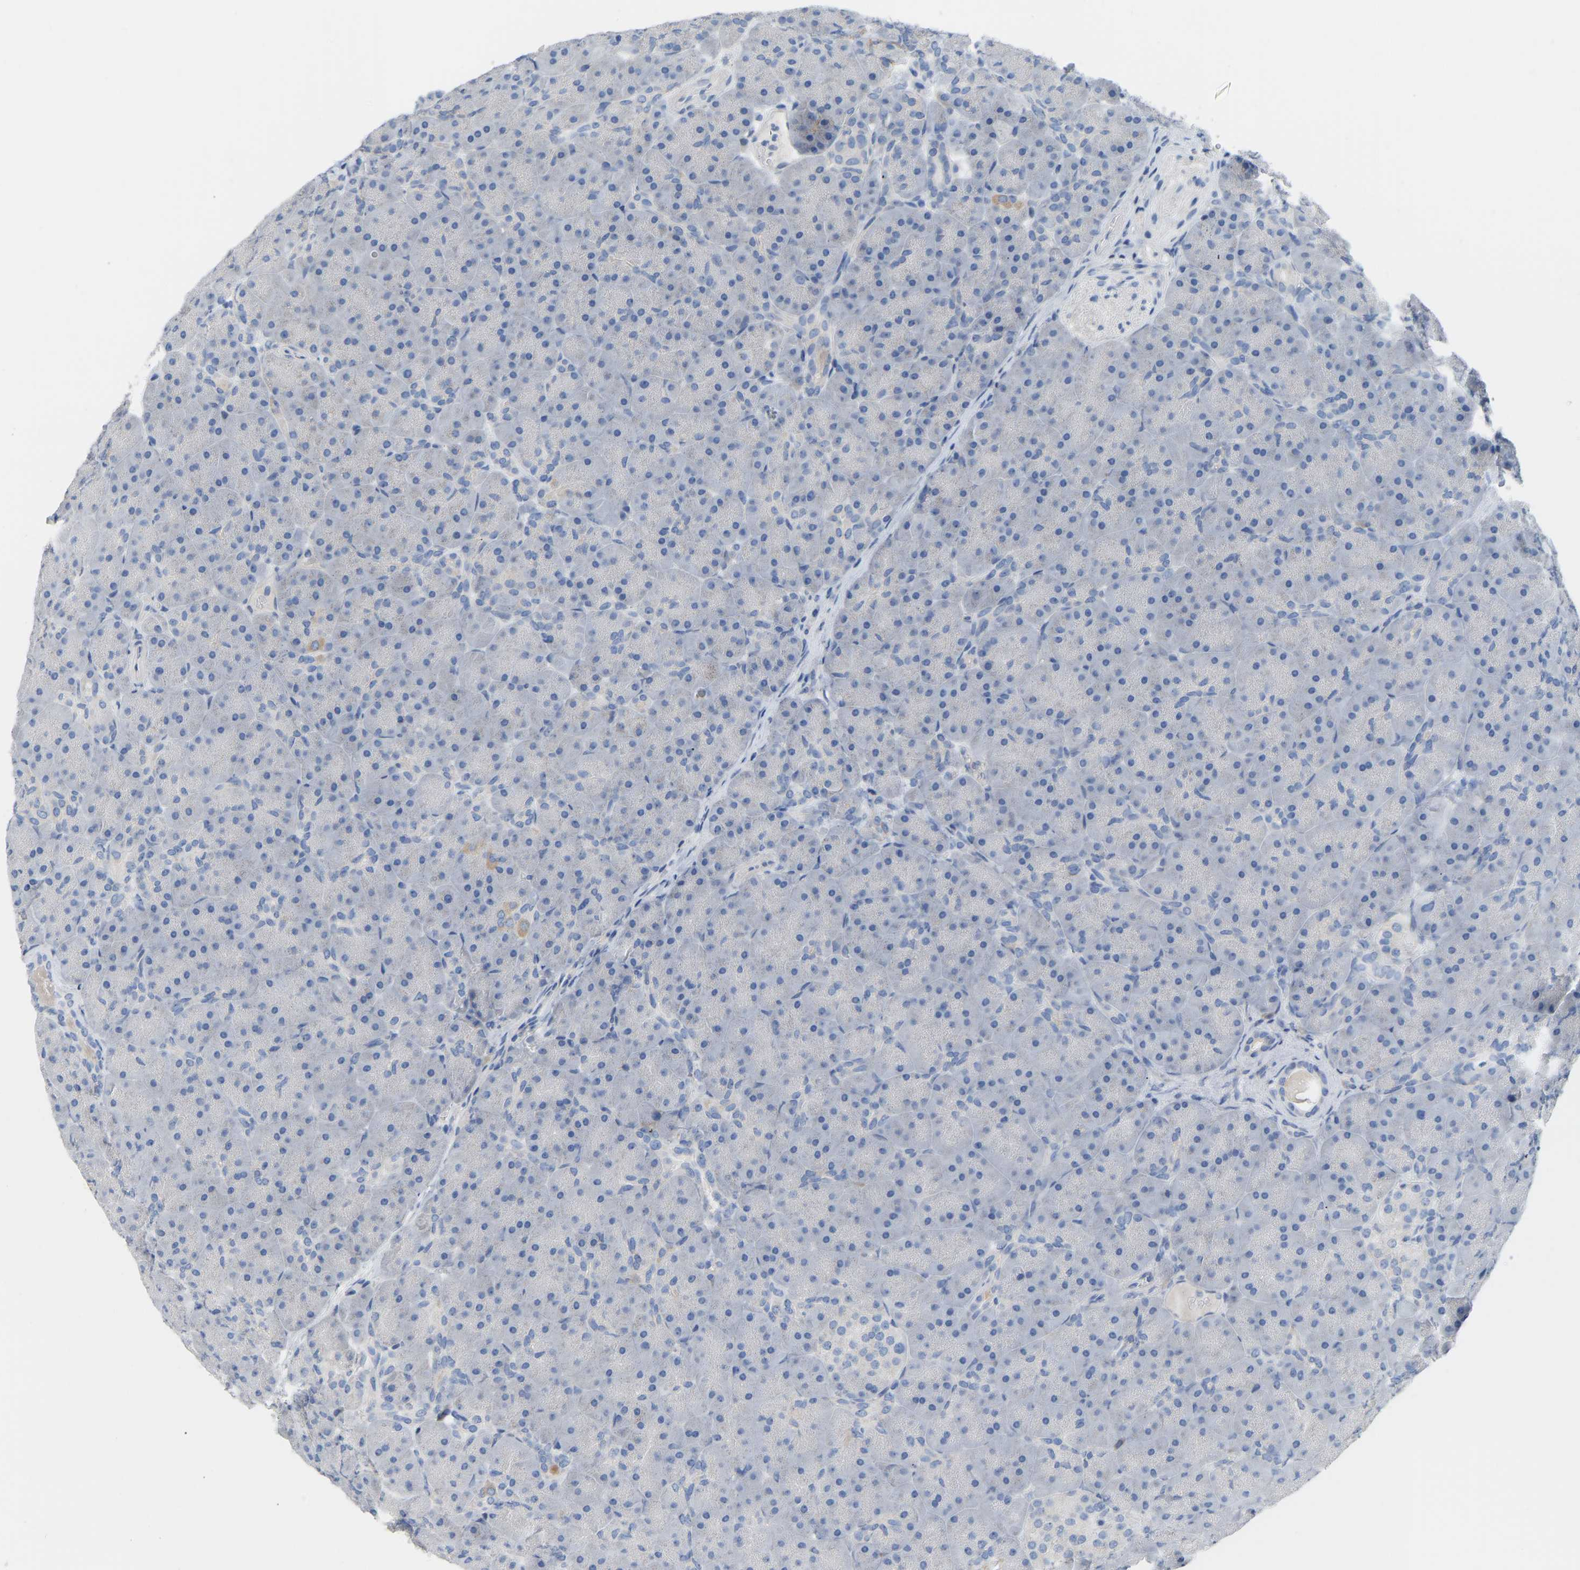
{"staining": {"intensity": "negative", "quantity": "none", "location": "none"}, "tissue": "pancreas", "cell_type": "Exocrine glandular cells", "image_type": "normal", "snomed": [{"axis": "morphology", "description": "Normal tissue, NOS"}, {"axis": "topography", "description": "Pancreas"}], "caption": "DAB immunohistochemical staining of normal pancreas exhibits no significant staining in exocrine glandular cells.", "gene": "OLIG2", "patient": {"sex": "male", "age": 66}}